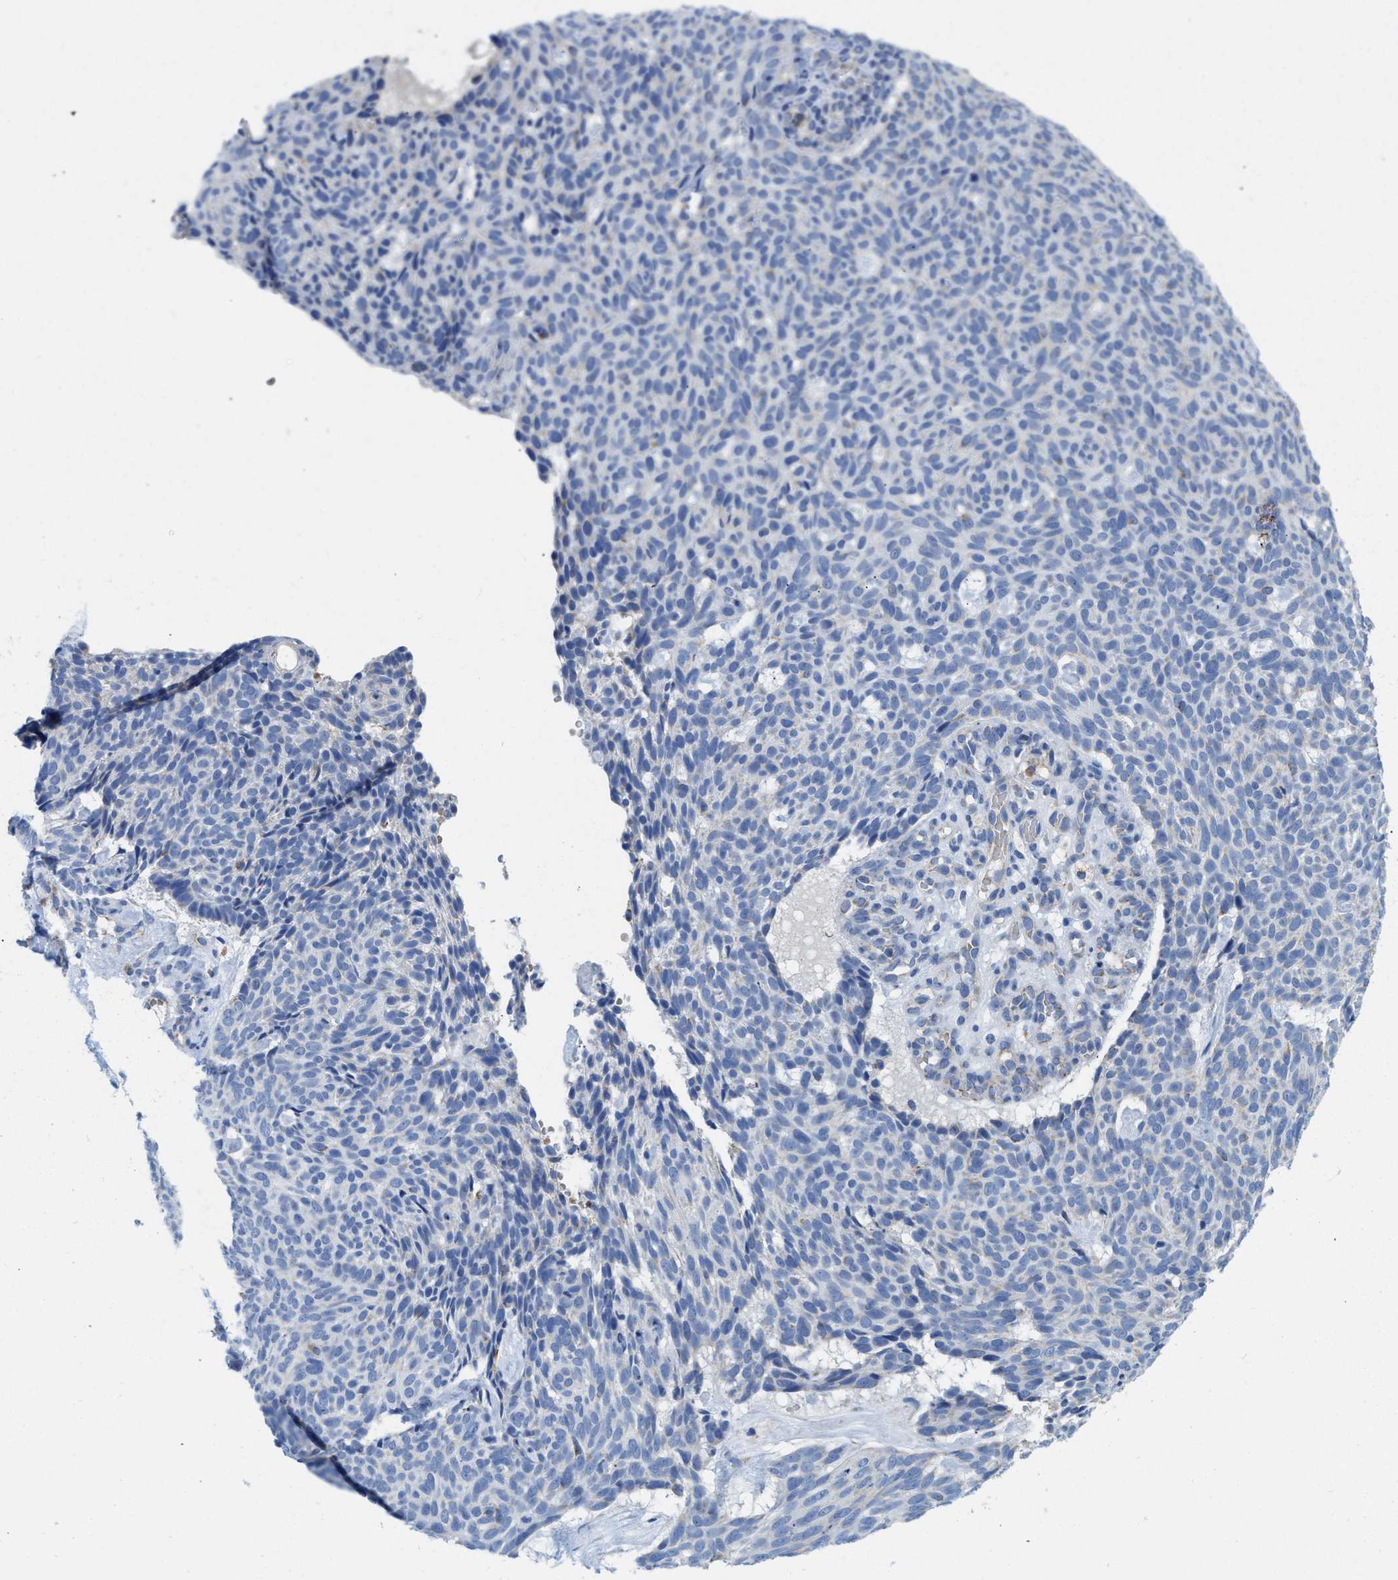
{"staining": {"intensity": "negative", "quantity": "none", "location": "none"}, "tissue": "skin cancer", "cell_type": "Tumor cells", "image_type": "cancer", "snomed": [{"axis": "morphology", "description": "Basal cell carcinoma"}, {"axis": "topography", "description": "Skin"}], "caption": "Tumor cells show no significant positivity in skin basal cell carcinoma.", "gene": "SLC25A13", "patient": {"sex": "male", "age": 61}}